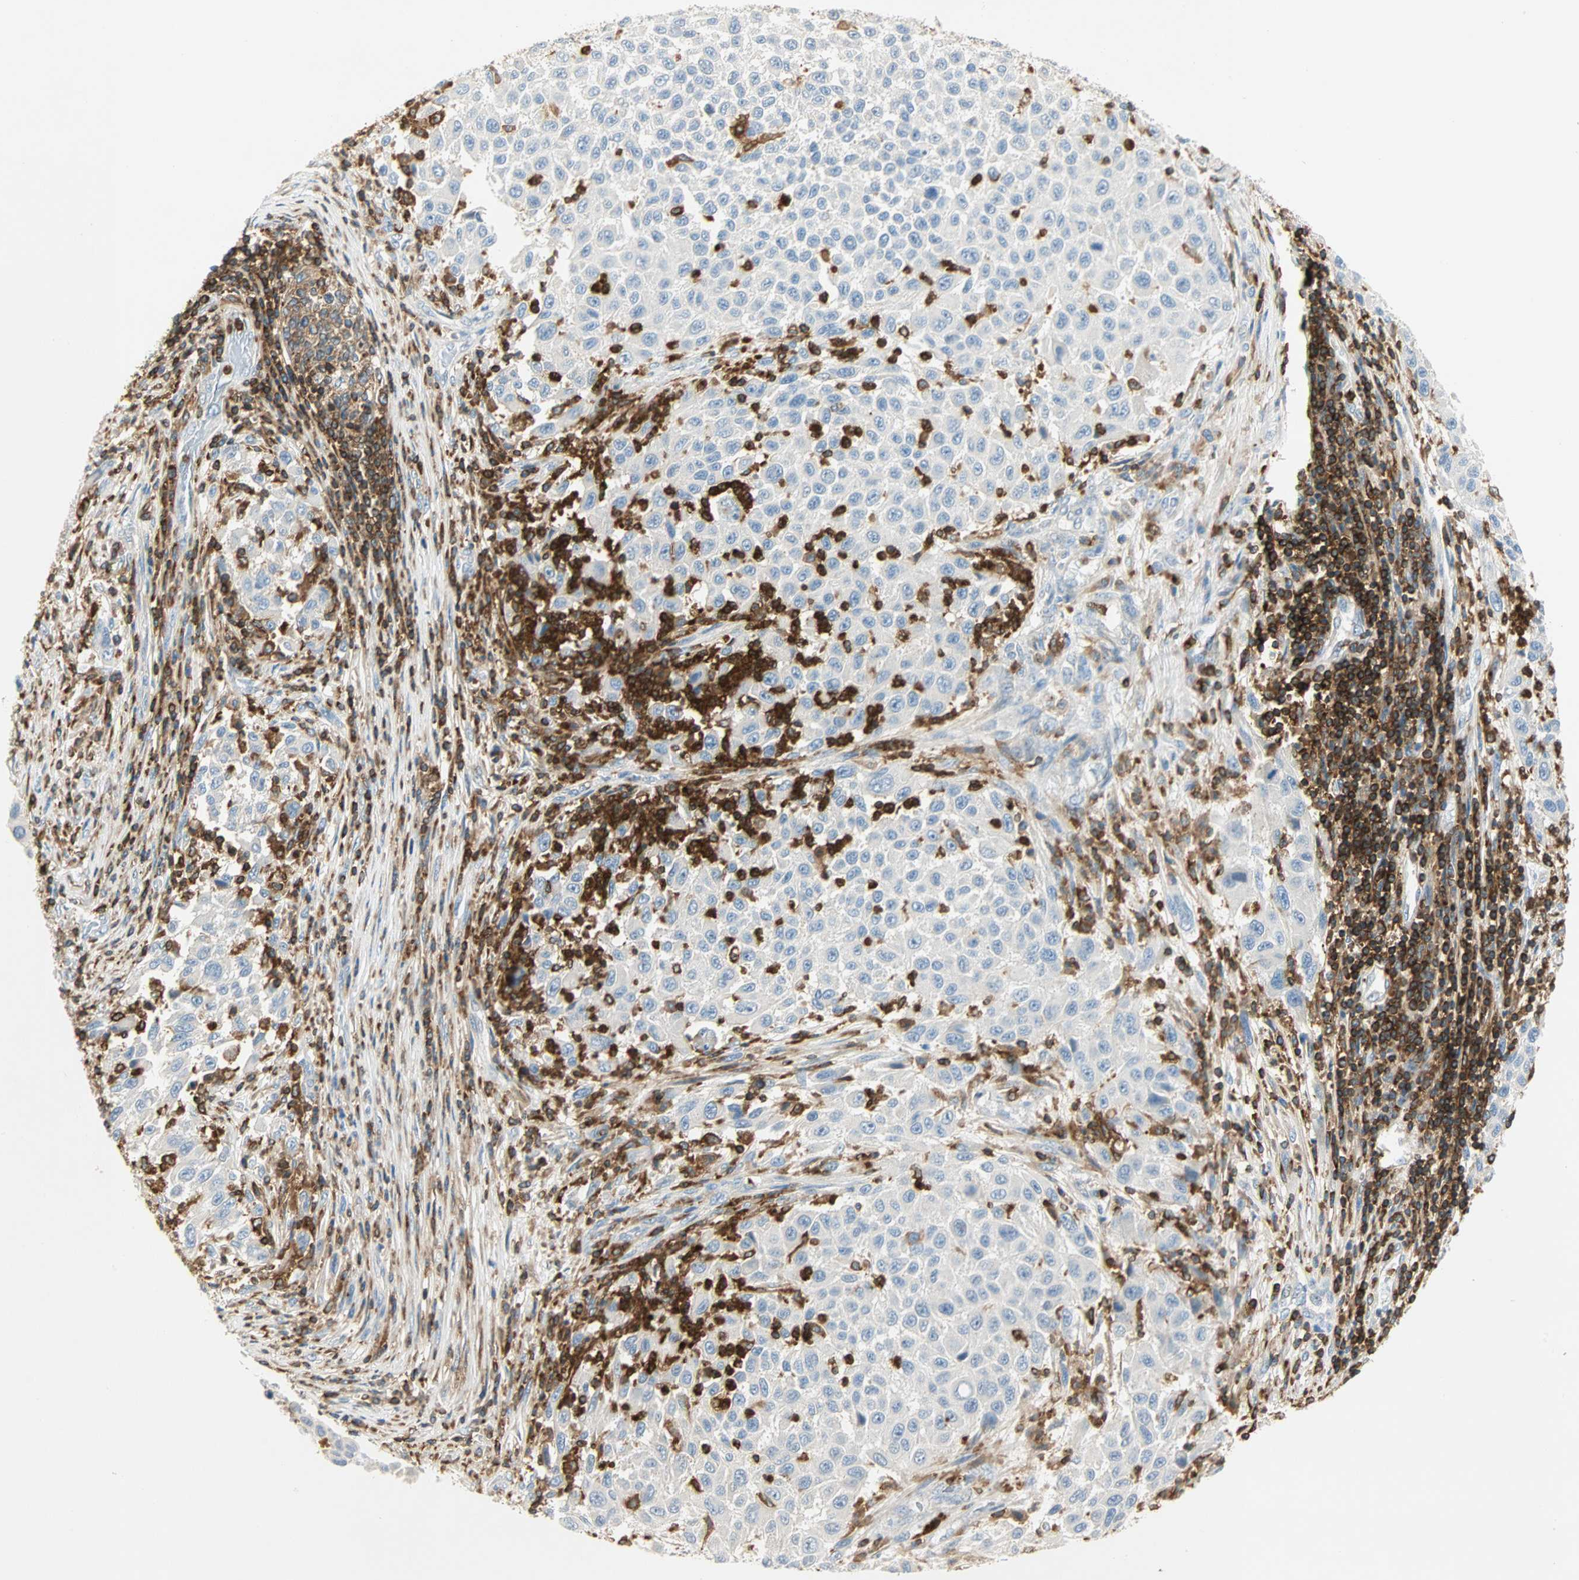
{"staining": {"intensity": "negative", "quantity": "none", "location": "none"}, "tissue": "melanoma", "cell_type": "Tumor cells", "image_type": "cancer", "snomed": [{"axis": "morphology", "description": "Malignant melanoma, Metastatic site"}, {"axis": "topography", "description": "Lymph node"}], "caption": "Human melanoma stained for a protein using IHC demonstrates no expression in tumor cells.", "gene": "FMNL1", "patient": {"sex": "male", "age": 61}}